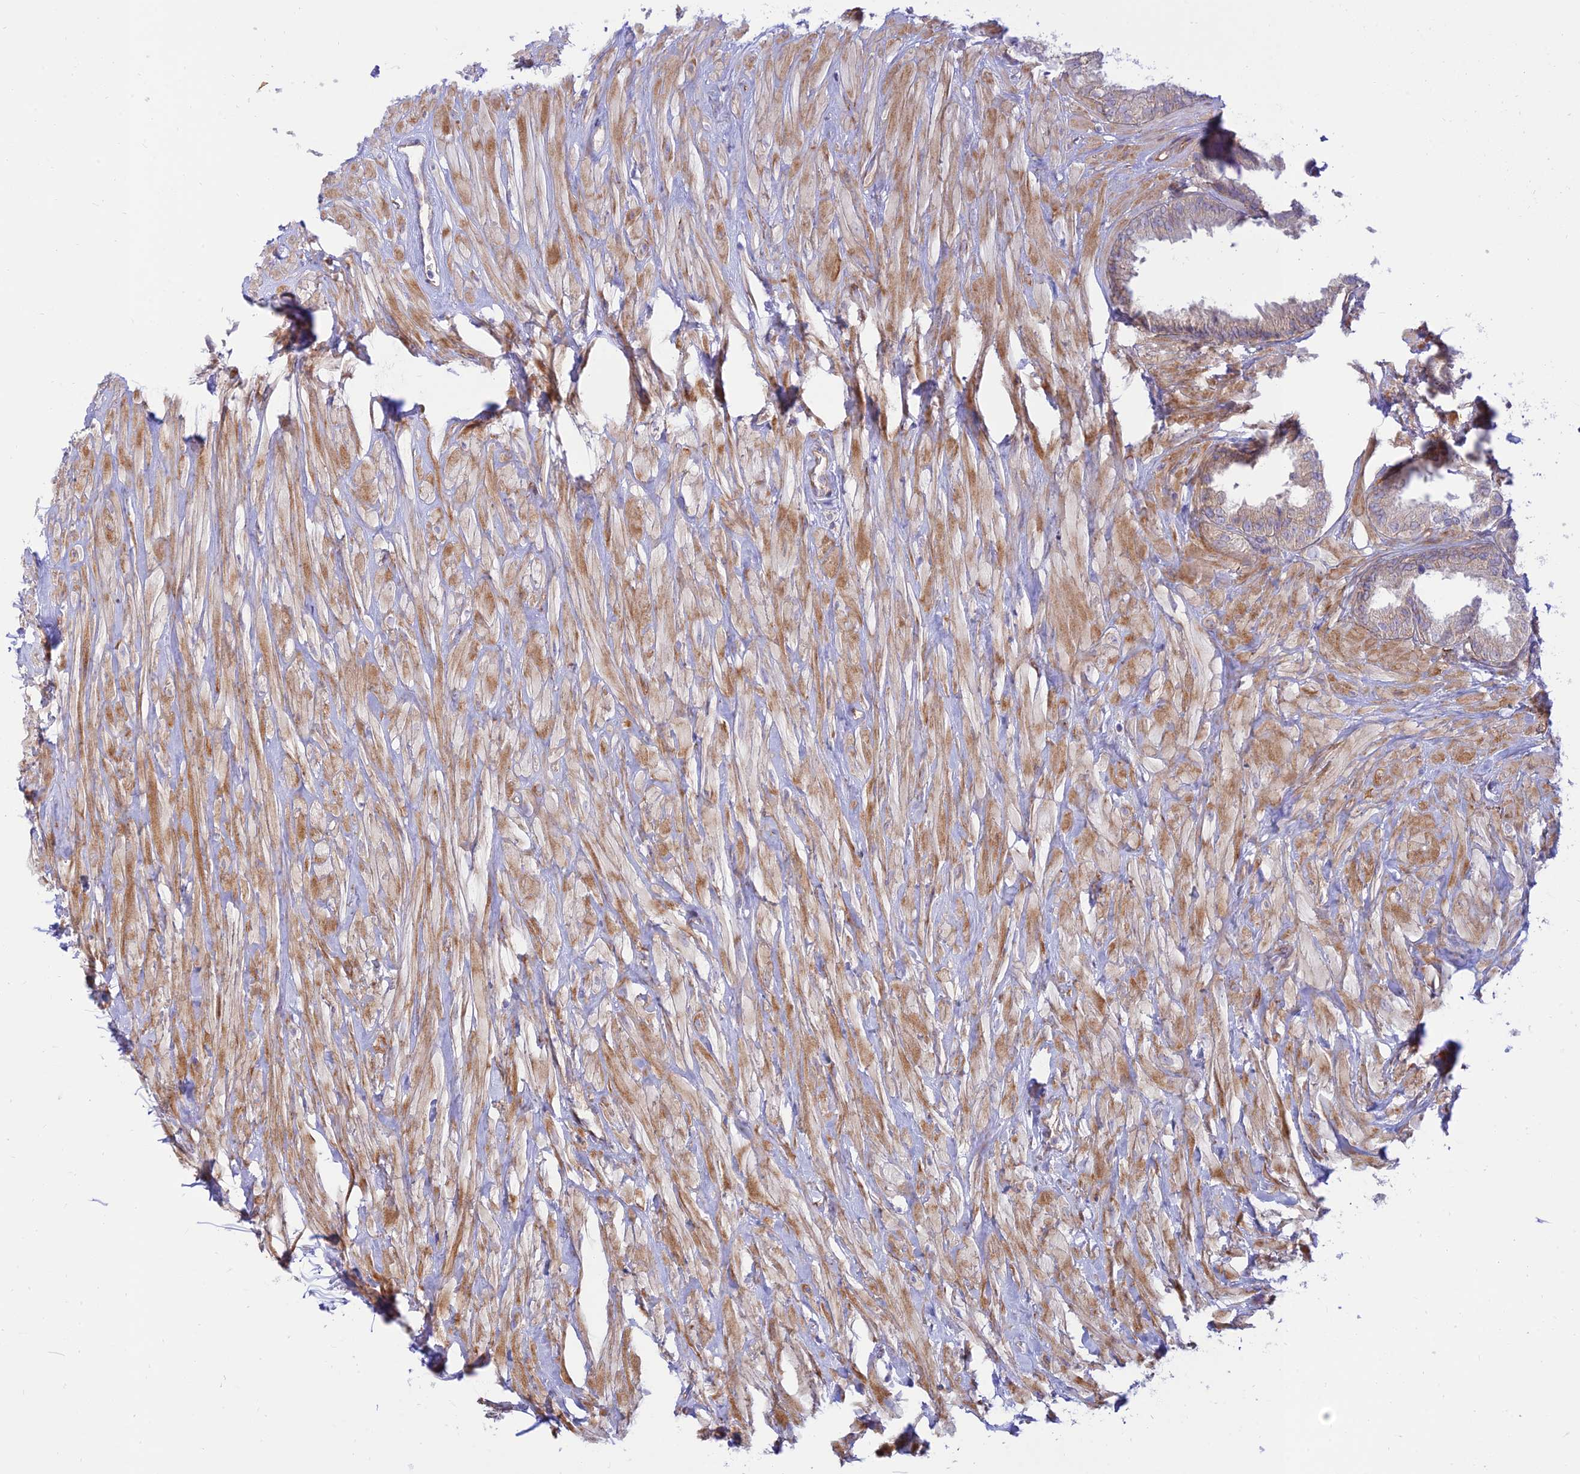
{"staining": {"intensity": "weak", "quantity": "25%-75%", "location": "cytoplasmic/membranous"}, "tissue": "seminal vesicle", "cell_type": "Glandular cells", "image_type": "normal", "snomed": [{"axis": "morphology", "description": "Normal tissue, NOS"}, {"axis": "topography", "description": "Seminal veicle"}], "caption": "Immunohistochemistry photomicrograph of normal seminal vesicle: seminal vesicle stained using IHC exhibits low levels of weak protein expression localized specifically in the cytoplasmic/membranous of glandular cells, appearing as a cytoplasmic/membranous brown color.", "gene": "KCNAB1", "patient": {"sex": "male", "age": 64}}